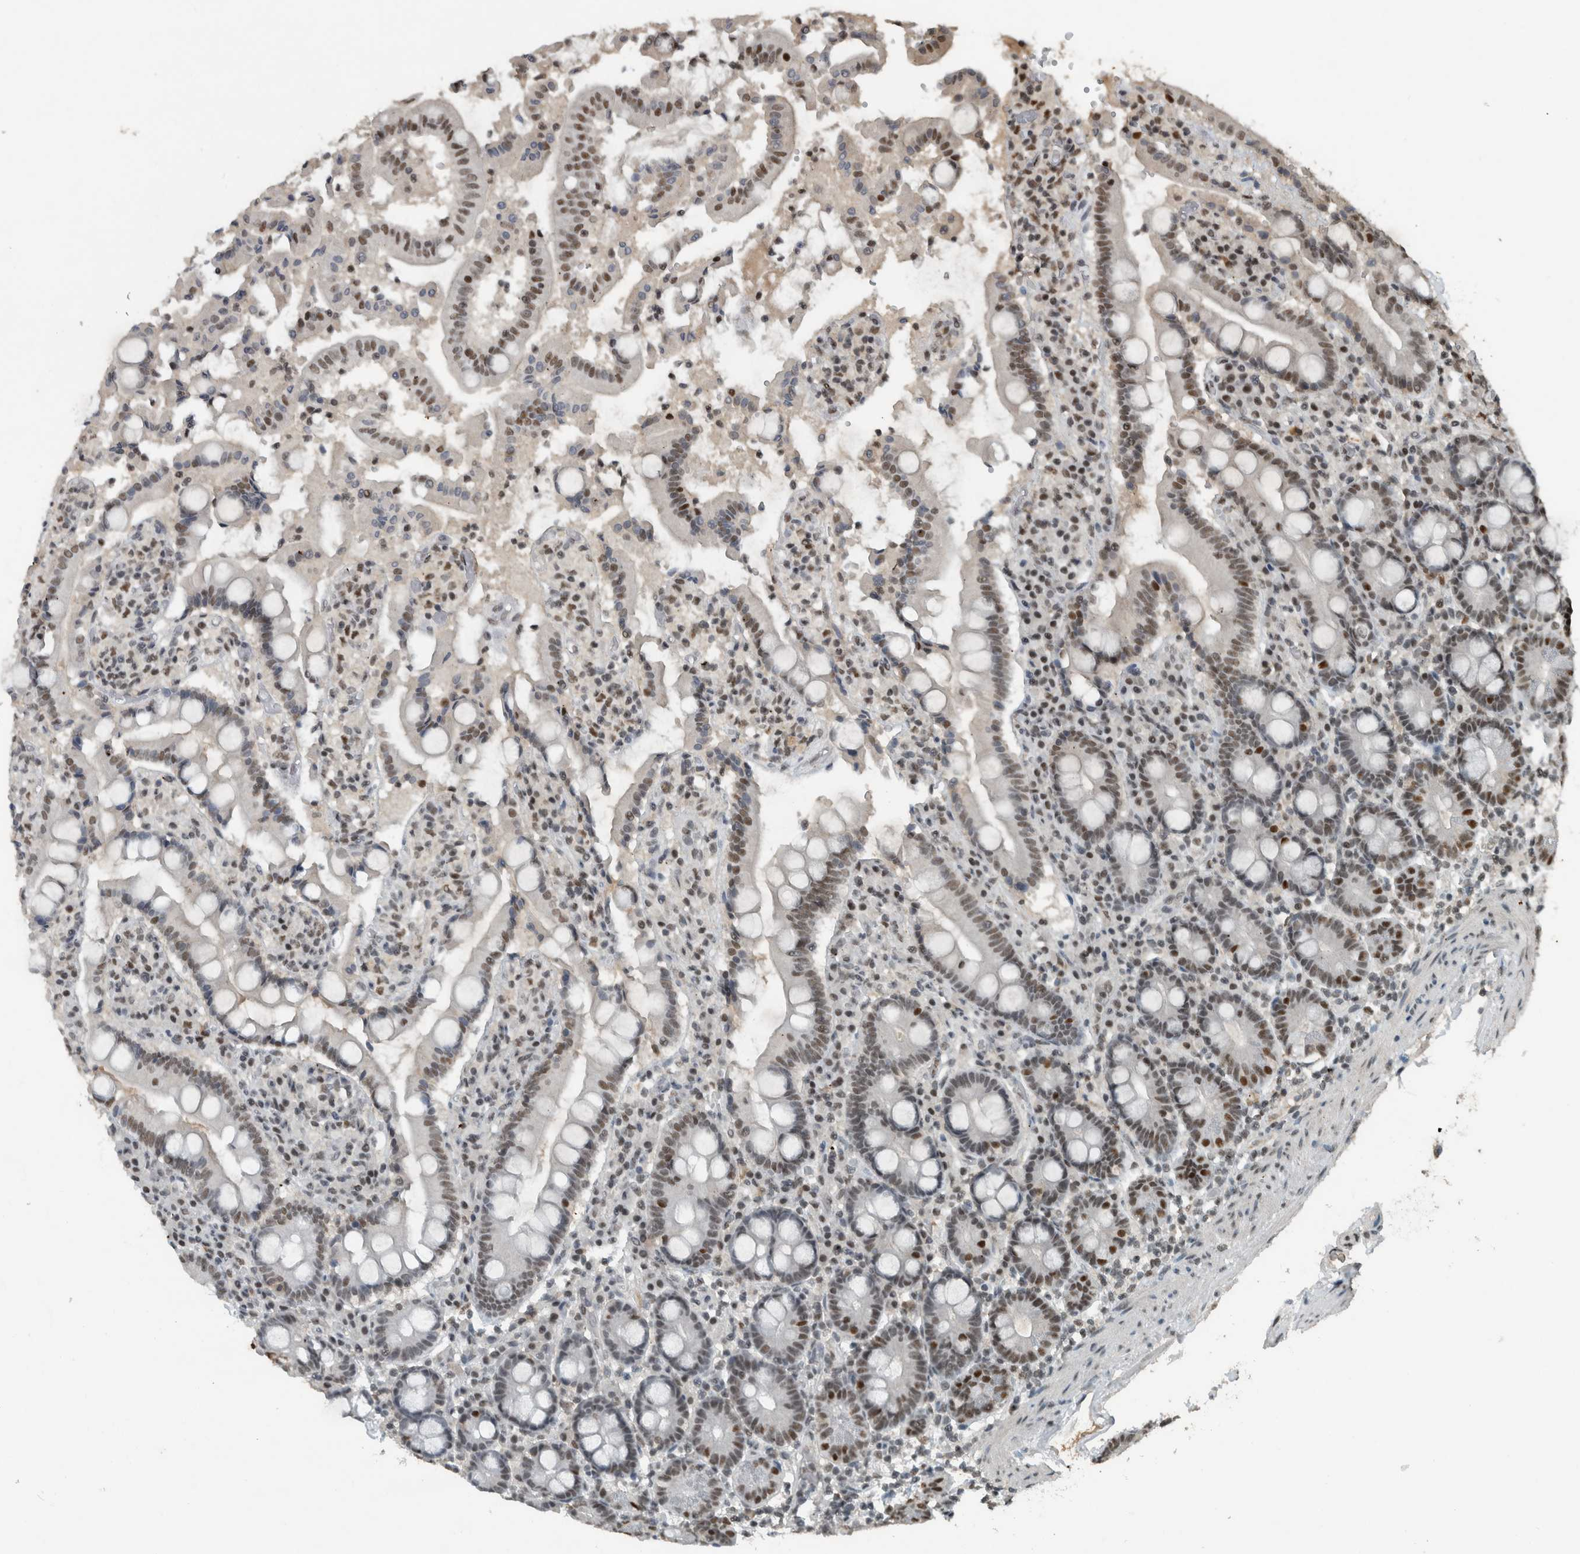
{"staining": {"intensity": "strong", "quantity": "25%-75%", "location": "nuclear"}, "tissue": "duodenum", "cell_type": "Glandular cells", "image_type": "normal", "snomed": [{"axis": "morphology", "description": "Normal tissue, NOS"}, {"axis": "topography", "description": "Small intestine, NOS"}], "caption": "The photomicrograph exhibits immunohistochemical staining of unremarkable duodenum. There is strong nuclear staining is seen in about 25%-75% of glandular cells. (Brightfield microscopy of DAB IHC at high magnification).", "gene": "ZNF24", "patient": {"sex": "female", "age": 71}}